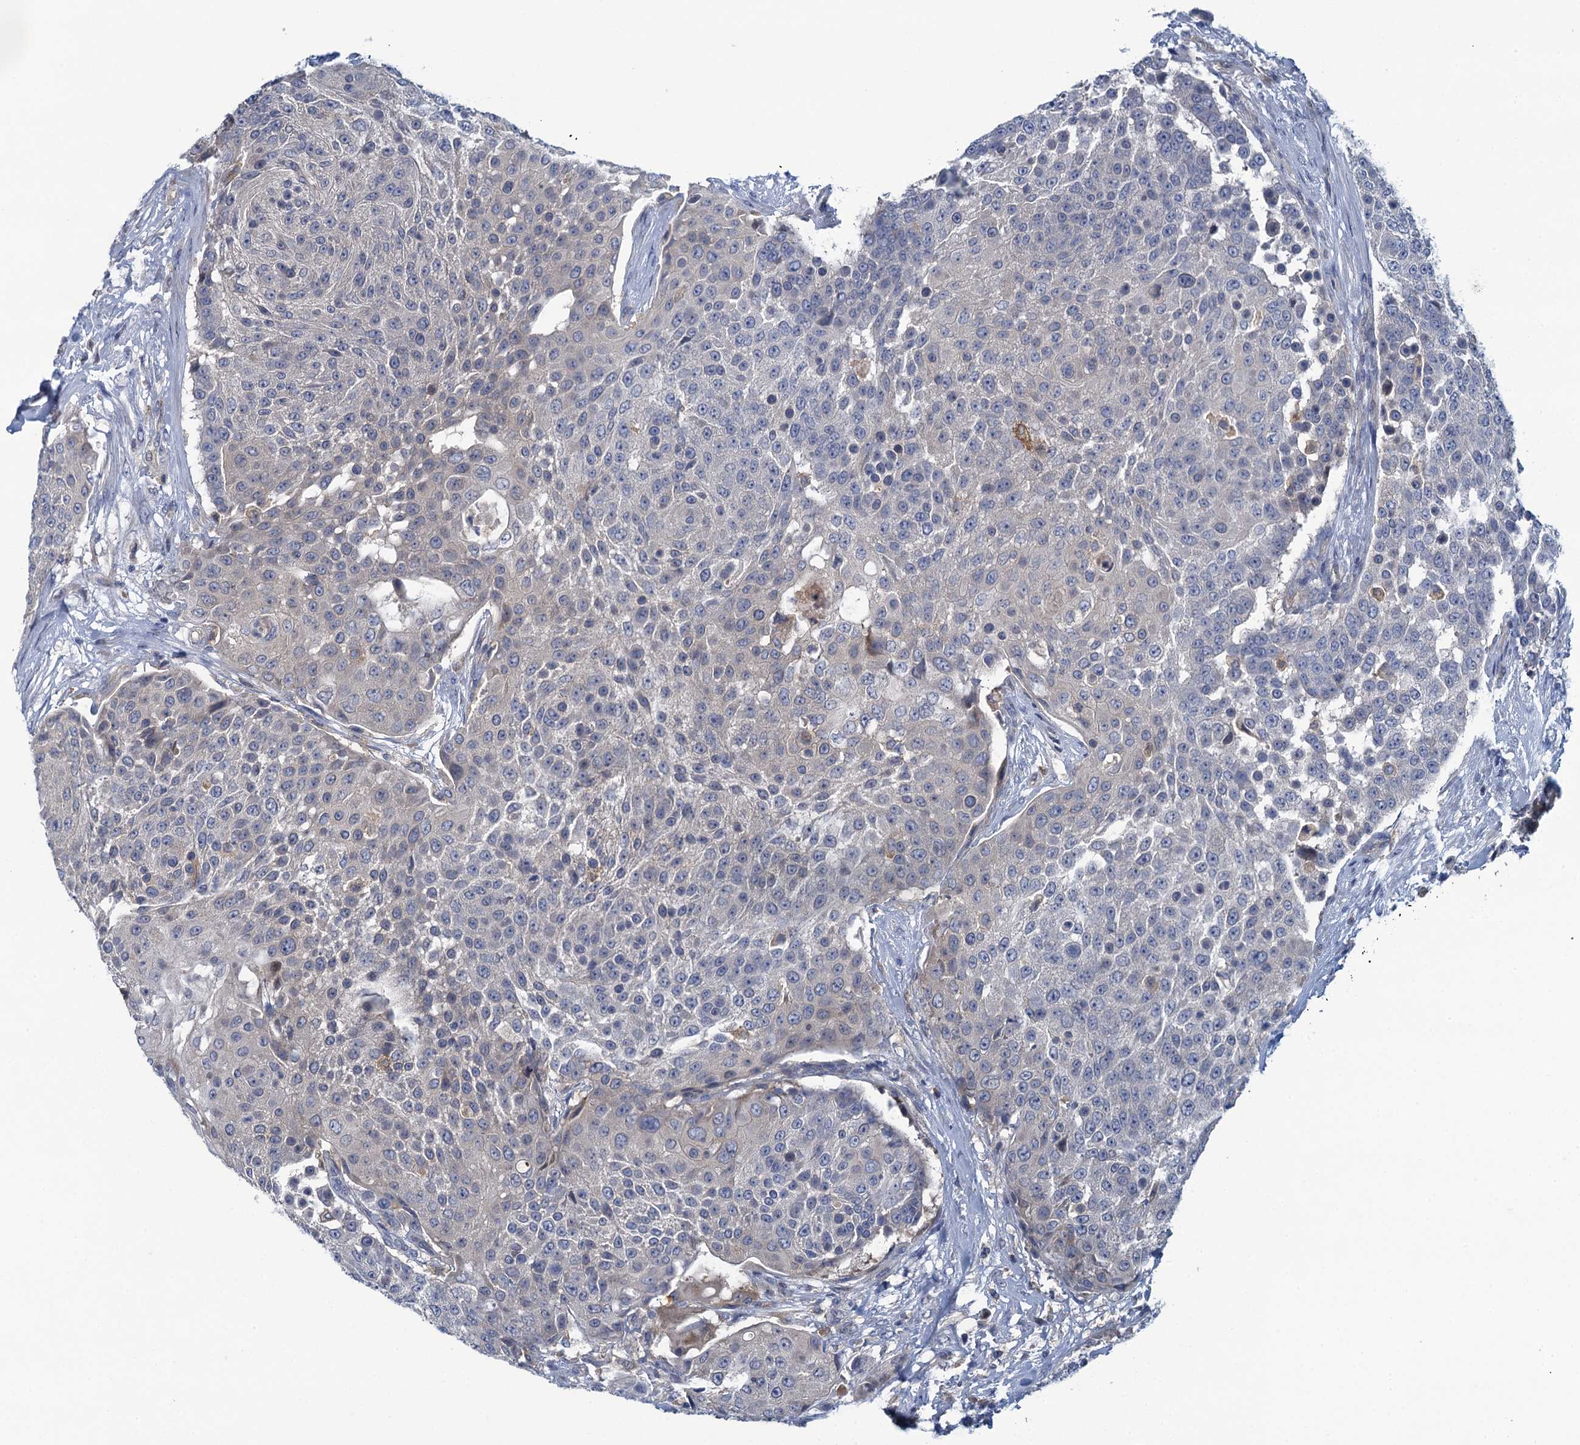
{"staining": {"intensity": "negative", "quantity": "none", "location": "none"}, "tissue": "urothelial cancer", "cell_type": "Tumor cells", "image_type": "cancer", "snomed": [{"axis": "morphology", "description": "Urothelial carcinoma, High grade"}, {"axis": "topography", "description": "Urinary bladder"}], "caption": "Immunohistochemistry of human urothelial cancer displays no expression in tumor cells. (DAB (3,3'-diaminobenzidine) immunohistochemistry (IHC), high magnification).", "gene": "NCKAP1L", "patient": {"sex": "female", "age": 63}}